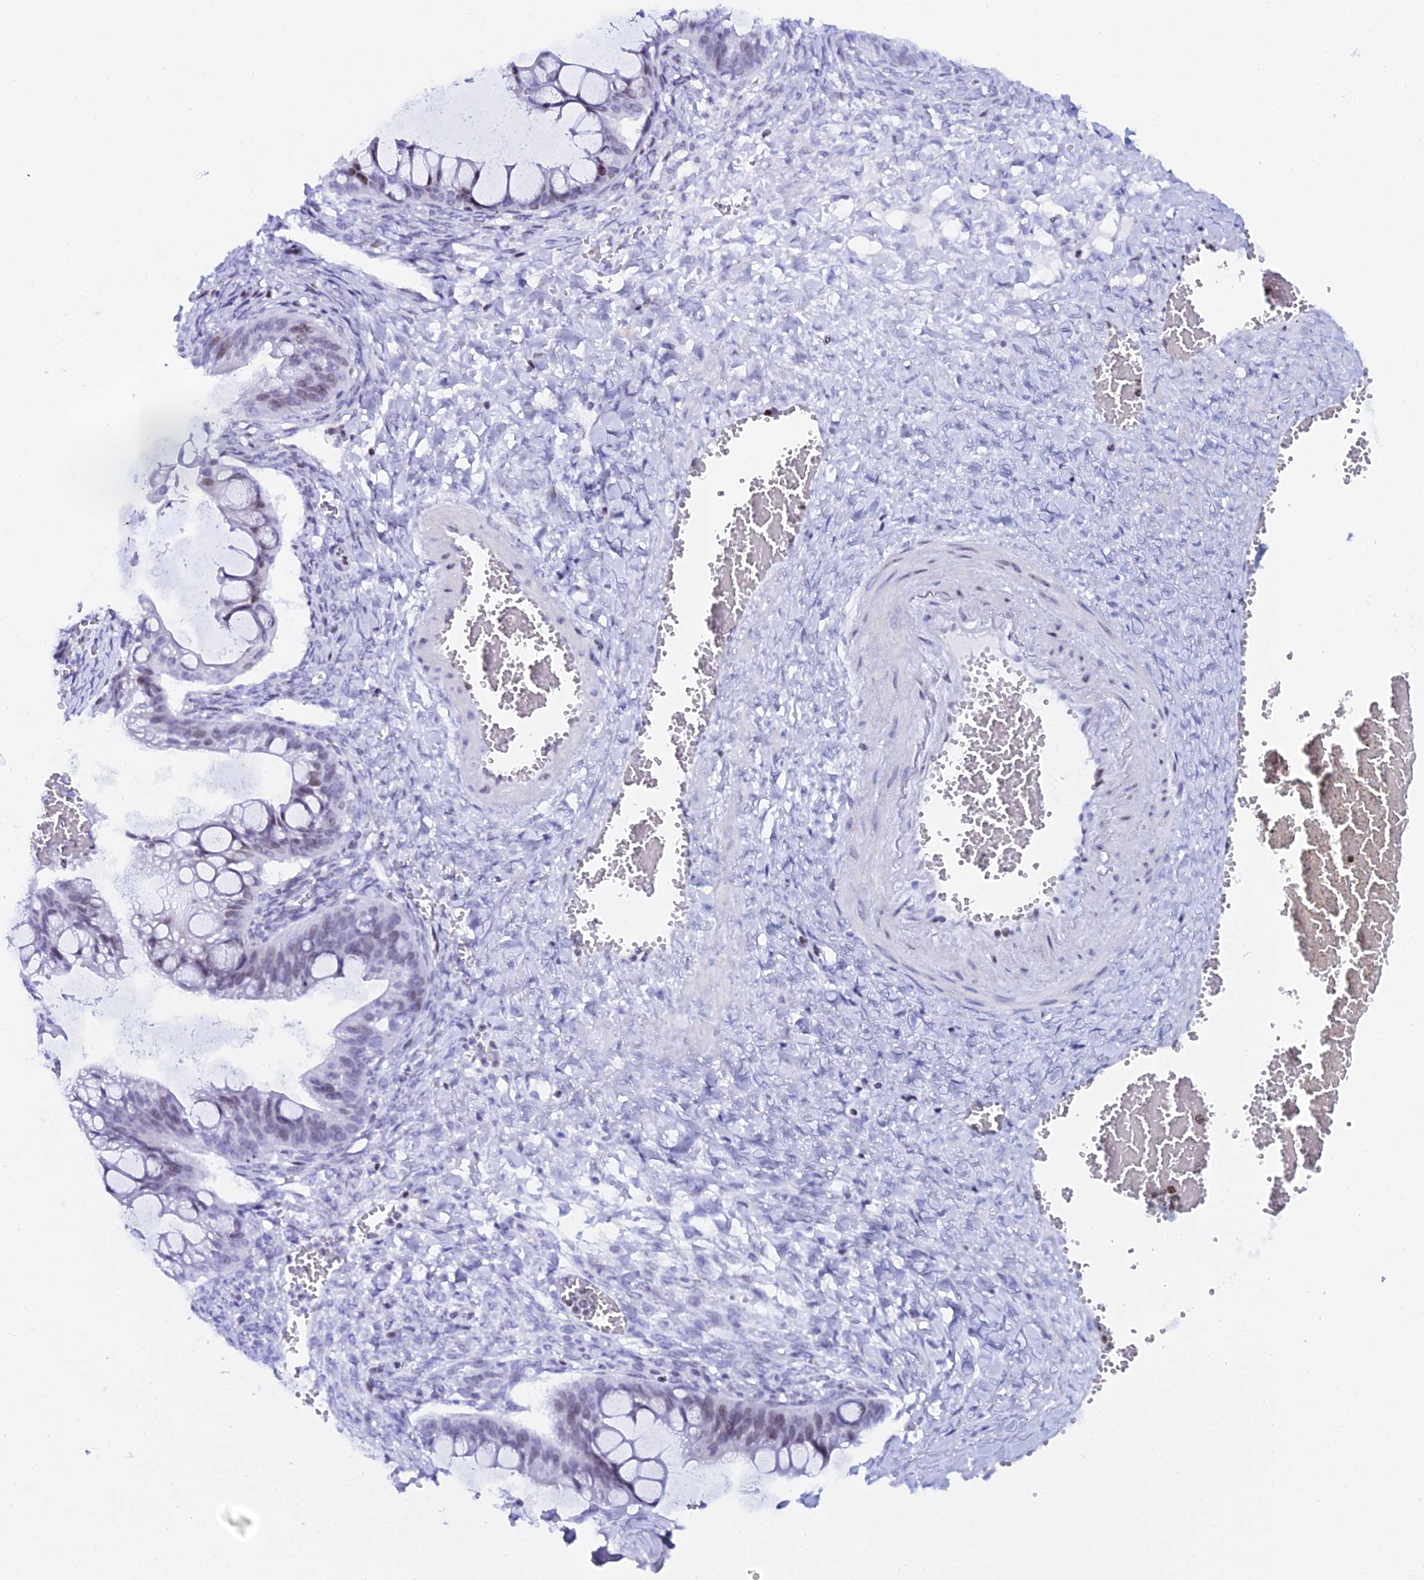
{"staining": {"intensity": "weak", "quantity": "<25%", "location": "nuclear"}, "tissue": "ovarian cancer", "cell_type": "Tumor cells", "image_type": "cancer", "snomed": [{"axis": "morphology", "description": "Cystadenocarcinoma, mucinous, NOS"}, {"axis": "topography", "description": "Ovary"}], "caption": "Histopathology image shows no protein positivity in tumor cells of ovarian cancer tissue.", "gene": "MYNN", "patient": {"sex": "female", "age": 73}}